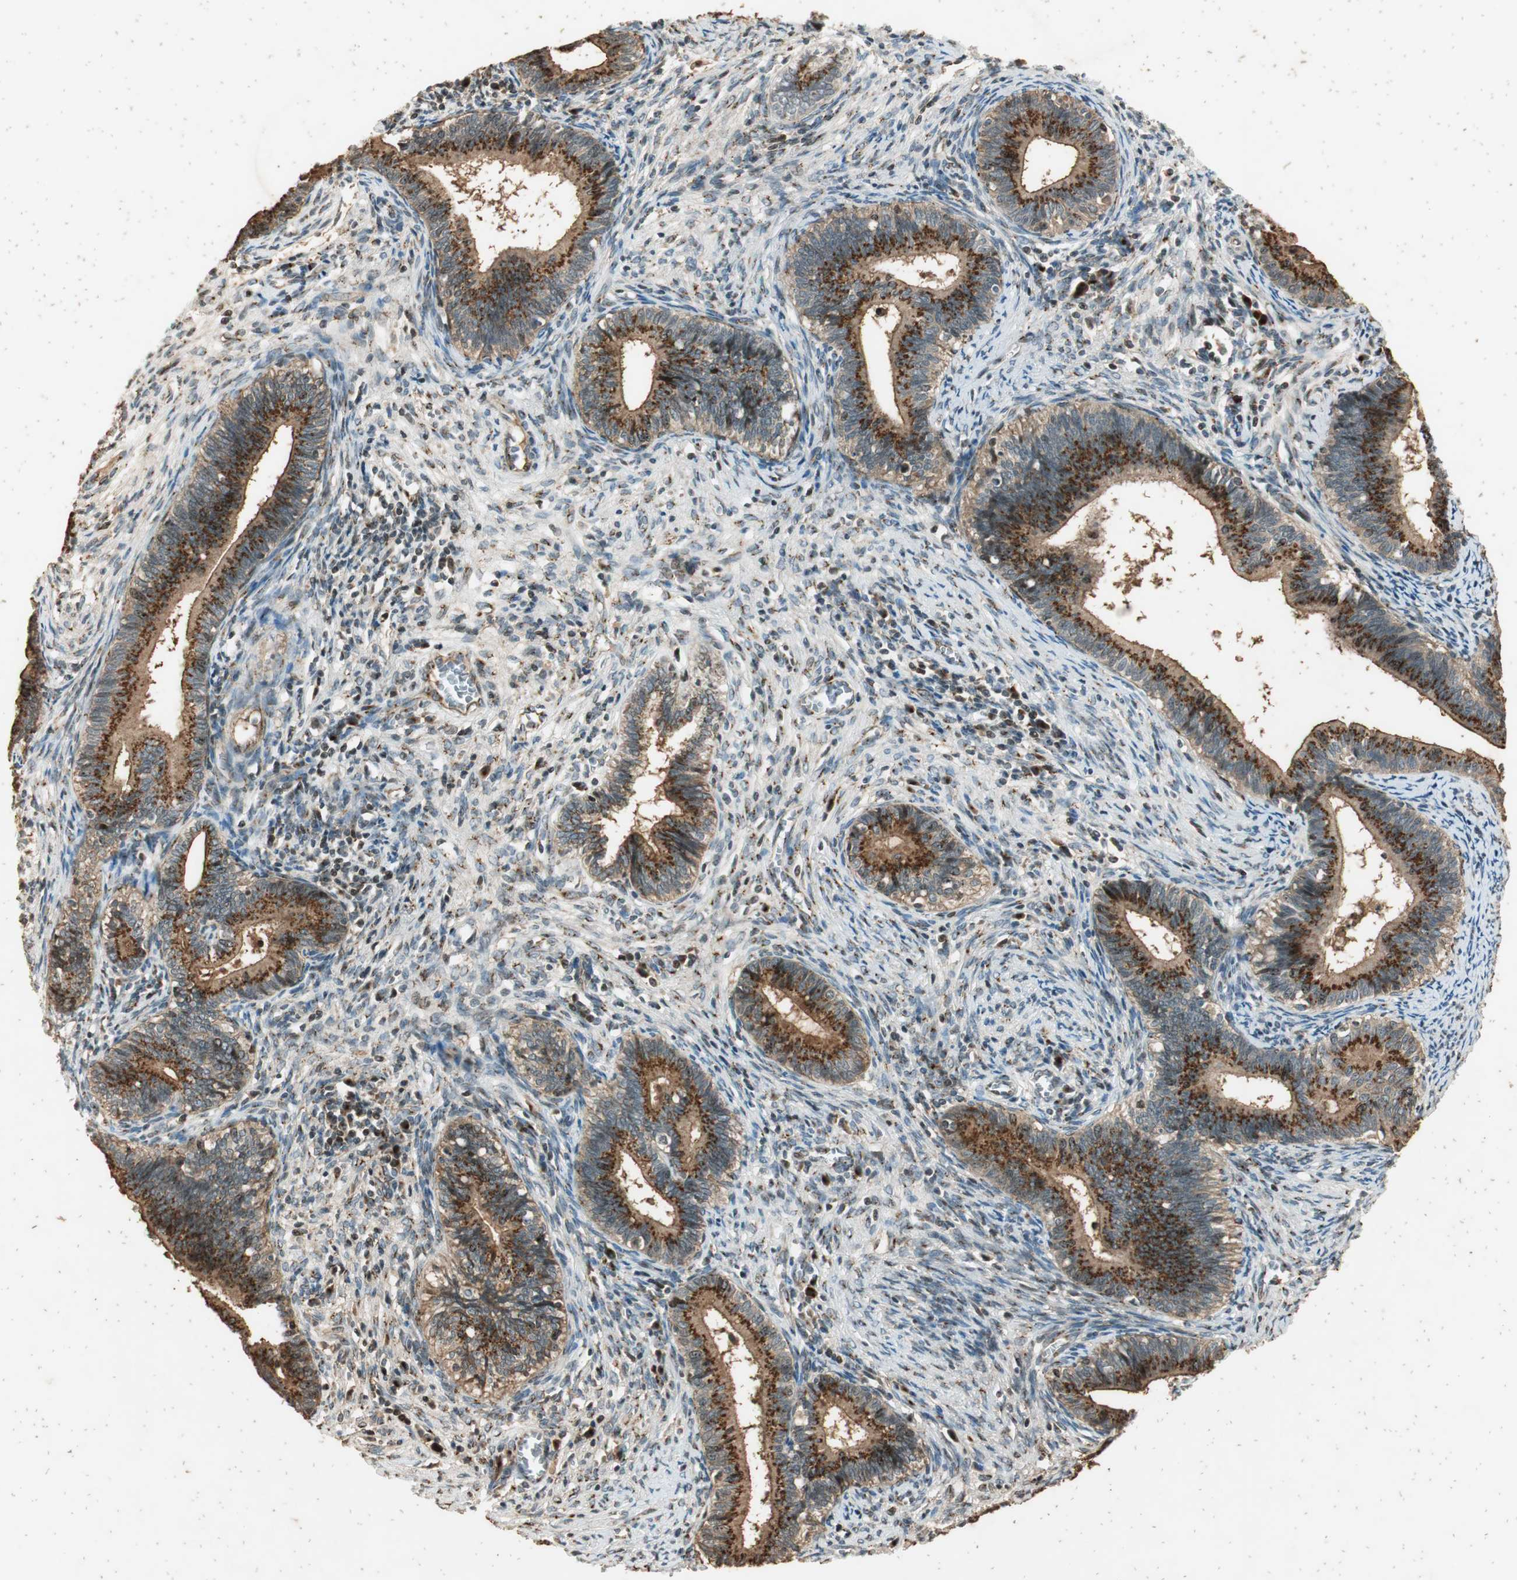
{"staining": {"intensity": "moderate", "quantity": ">75%", "location": "cytoplasmic/membranous"}, "tissue": "cervical cancer", "cell_type": "Tumor cells", "image_type": "cancer", "snomed": [{"axis": "morphology", "description": "Adenocarcinoma, NOS"}, {"axis": "topography", "description": "Cervix"}], "caption": "Protein expression analysis of human cervical adenocarcinoma reveals moderate cytoplasmic/membranous expression in about >75% of tumor cells.", "gene": "NEO1", "patient": {"sex": "female", "age": 44}}